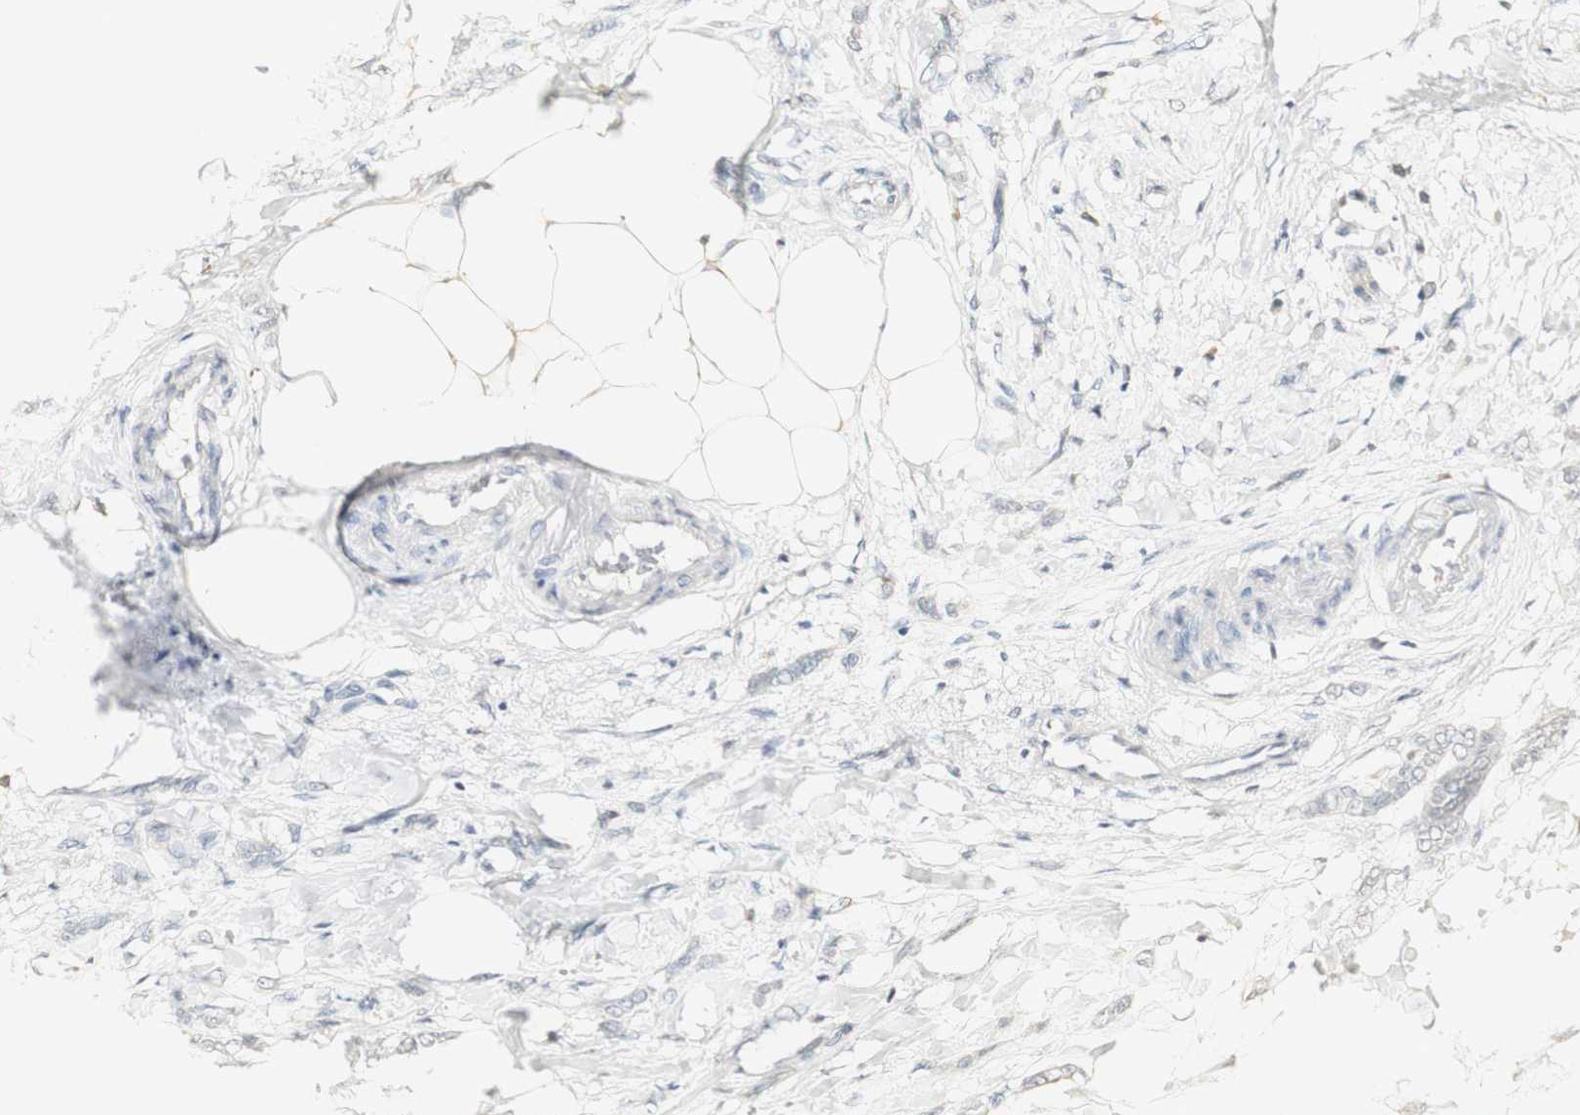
{"staining": {"intensity": "negative", "quantity": "none", "location": "none"}, "tissue": "breast cancer", "cell_type": "Tumor cells", "image_type": "cancer", "snomed": [{"axis": "morphology", "description": "Lobular carcinoma, in situ"}, {"axis": "morphology", "description": "Lobular carcinoma"}, {"axis": "topography", "description": "Breast"}], "caption": "The histopathology image shows no staining of tumor cells in breast cancer (lobular carcinoma).", "gene": "SYT7", "patient": {"sex": "female", "age": 41}}